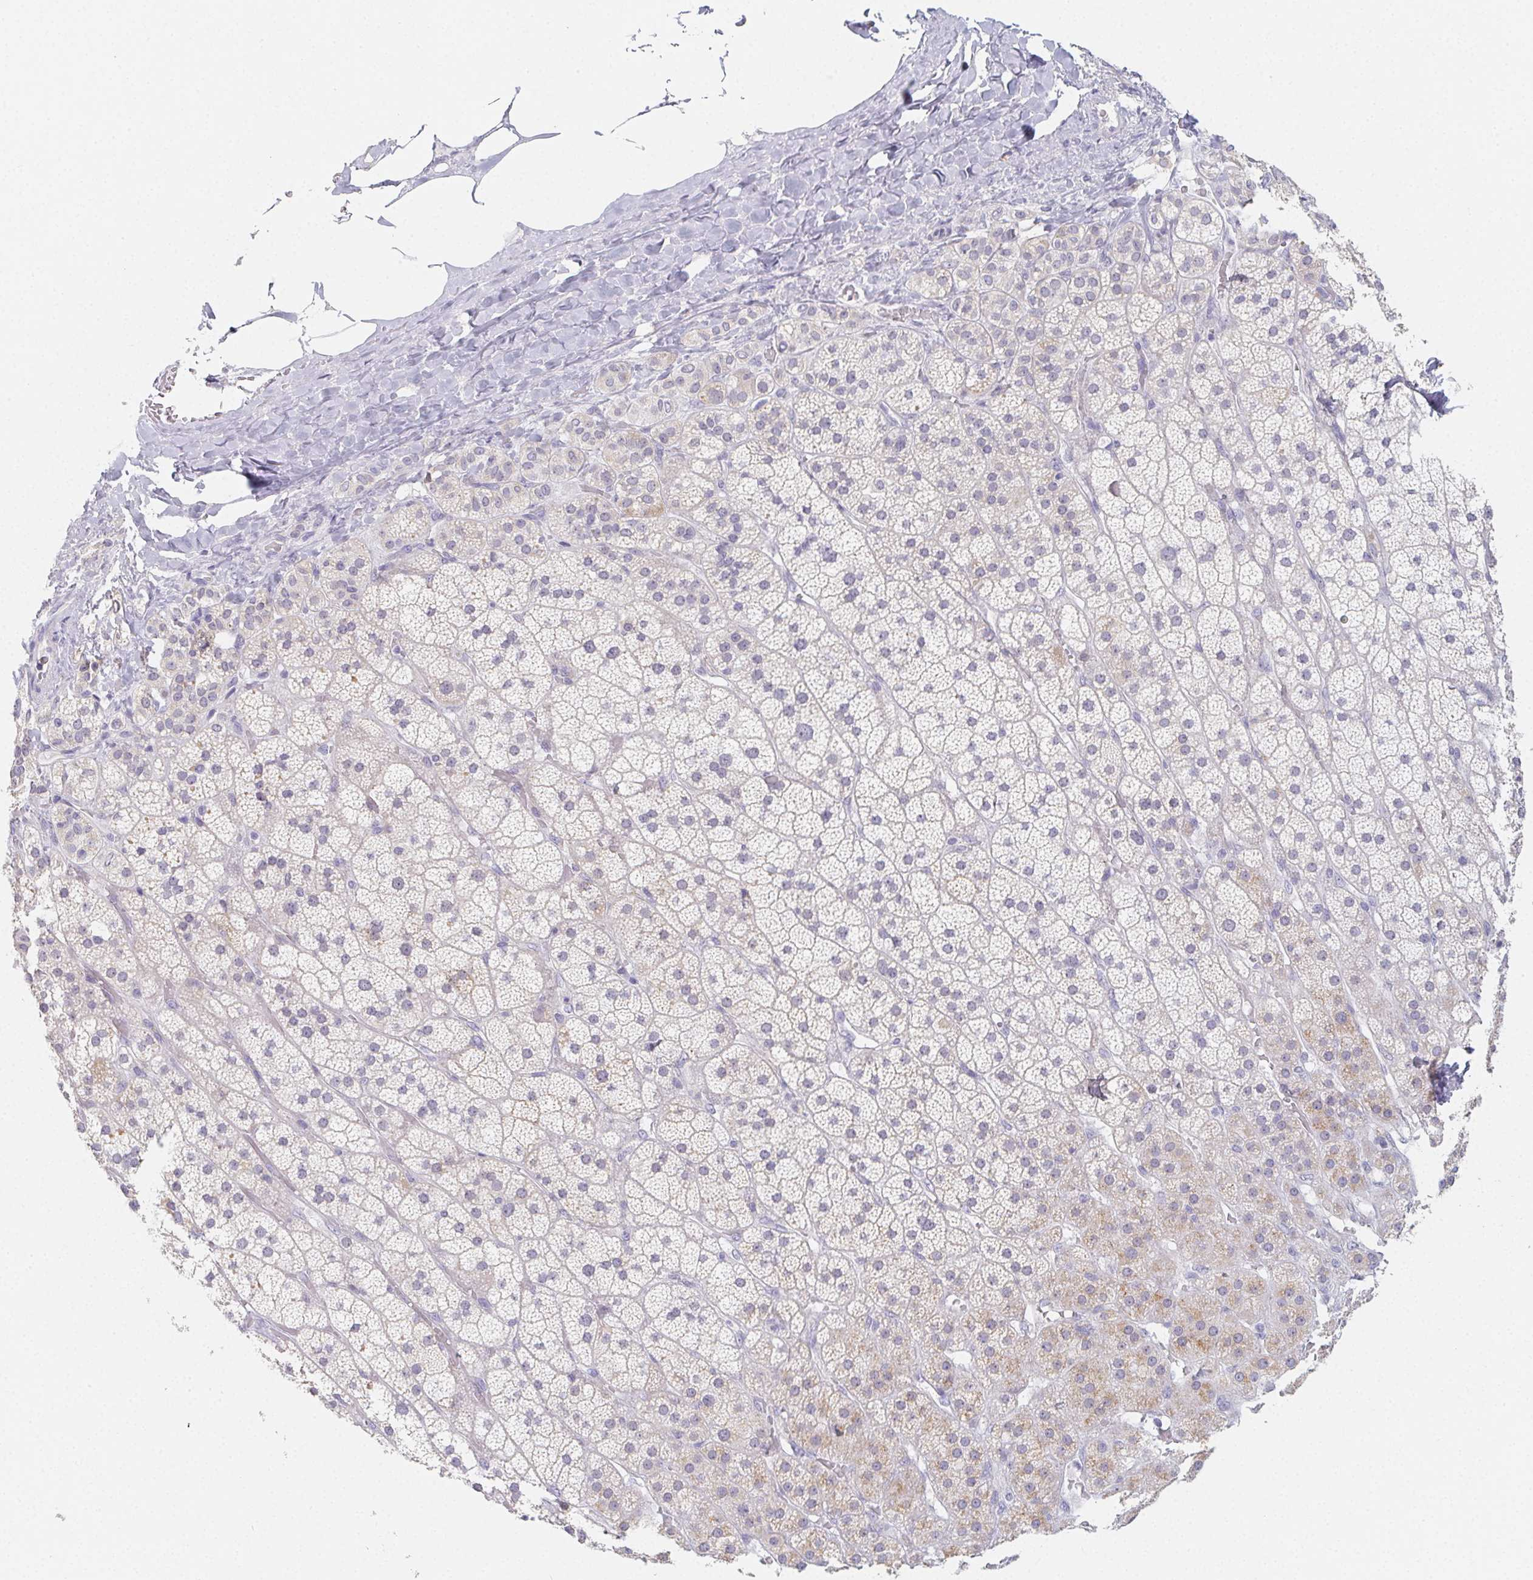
{"staining": {"intensity": "moderate", "quantity": "<25%", "location": "cytoplasmic/membranous"}, "tissue": "adrenal gland", "cell_type": "Glandular cells", "image_type": "normal", "snomed": [{"axis": "morphology", "description": "Normal tissue, NOS"}, {"axis": "topography", "description": "Adrenal gland"}], "caption": "A micrograph showing moderate cytoplasmic/membranous staining in about <25% of glandular cells in benign adrenal gland, as visualized by brown immunohistochemical staining.", "gene": "GLIPR1L1", "patient": {"sex": "male", "age": 57}}